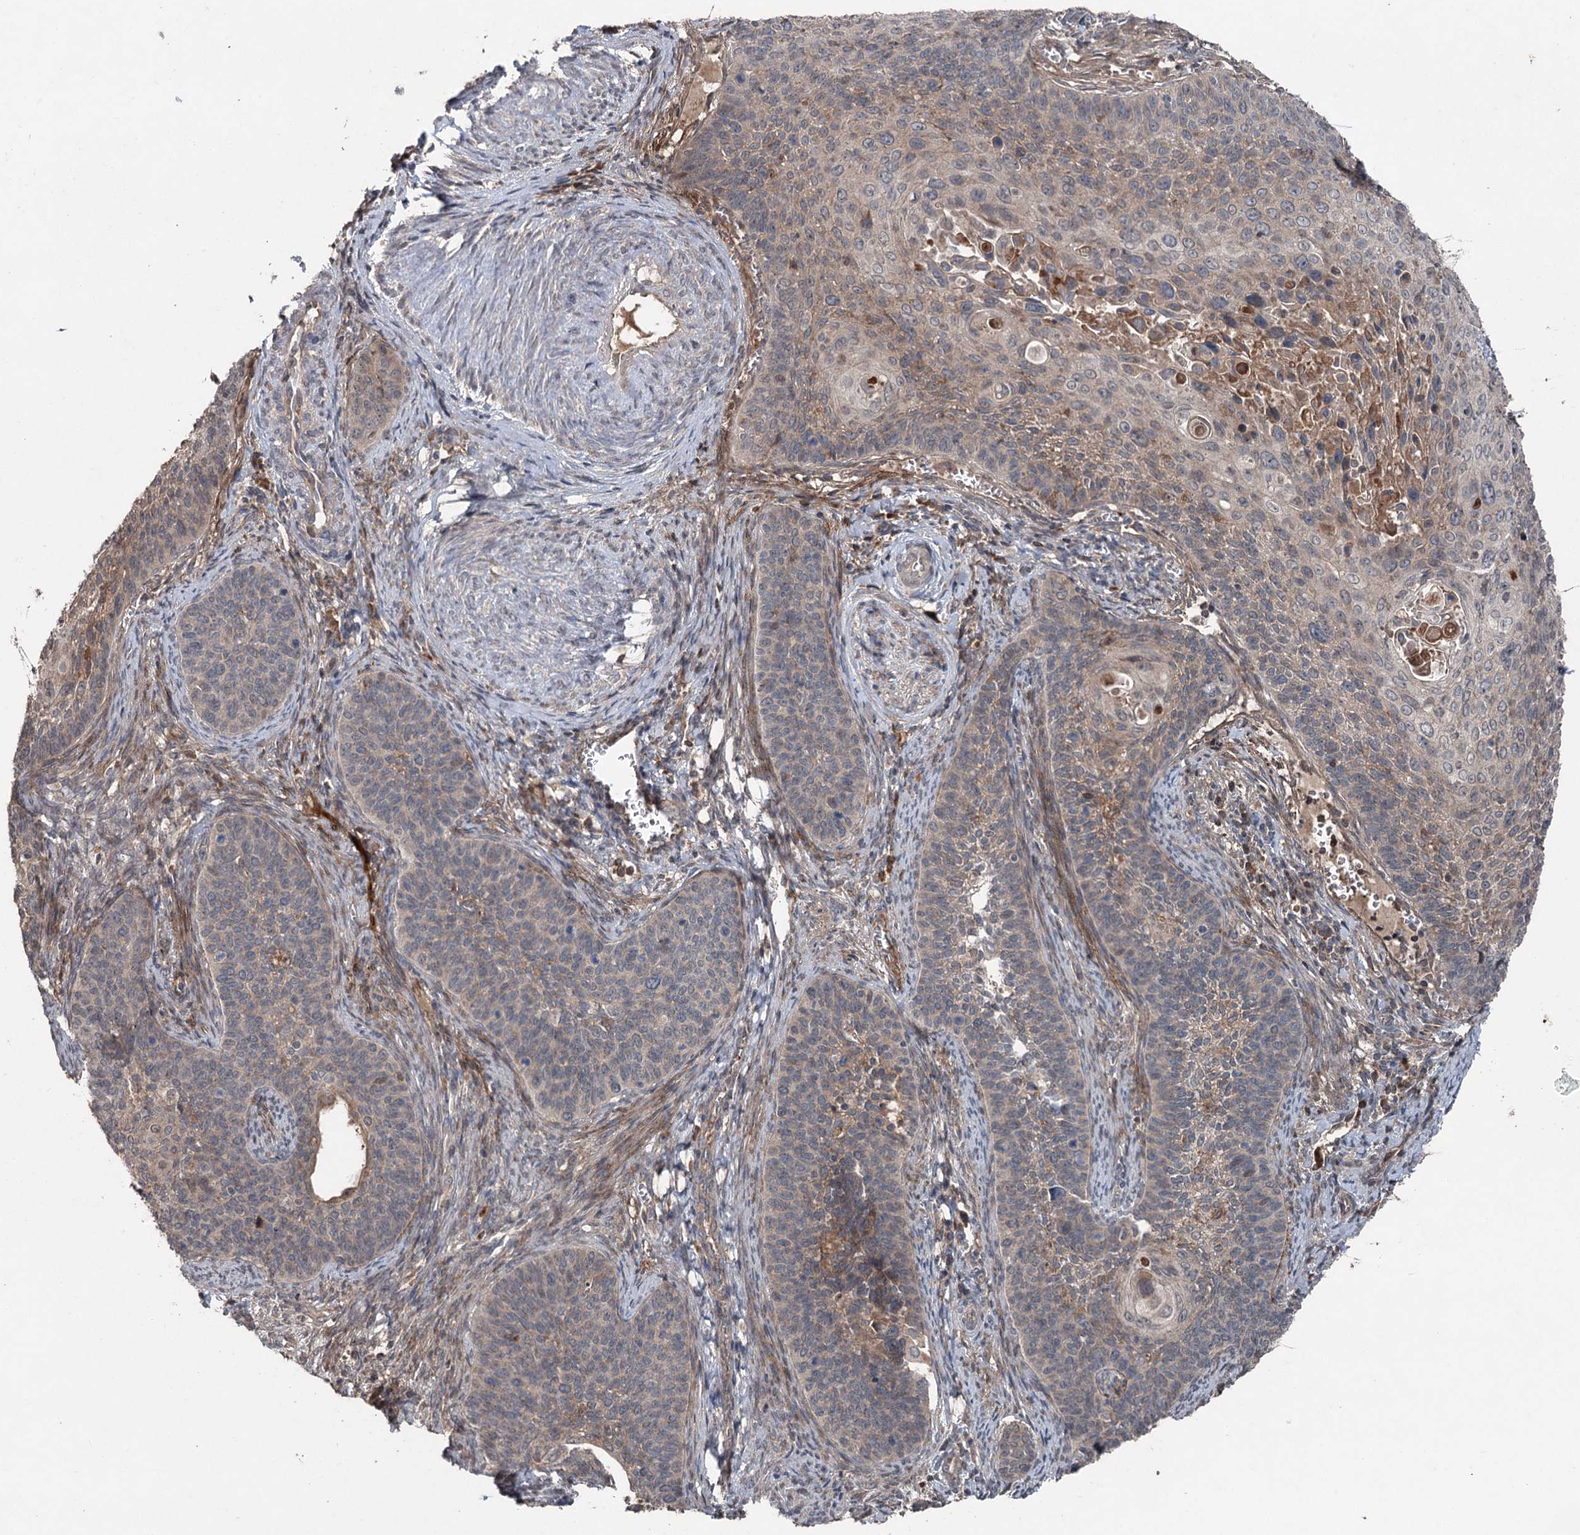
{"staining": {"intensity": "weak", "quantity": "<25%", "location": "cytoplasmic/membranous"}, "tissue": "cervical cancer", "cell_type": "Tumor cells", "image_type": "cancer", "snomed": [{"axis": "morphology", "description": "Squamous cell carcinoma, NOS"}, {"axis": "topography", "description": "Cervix"}], "caption": "Photomicrograph shows no significant protein staining in tumor cells of squamous cell carcinoma (cervical).", "gene": "MAPK8IP2", "patient": {"sex": "female", "age": 33}}